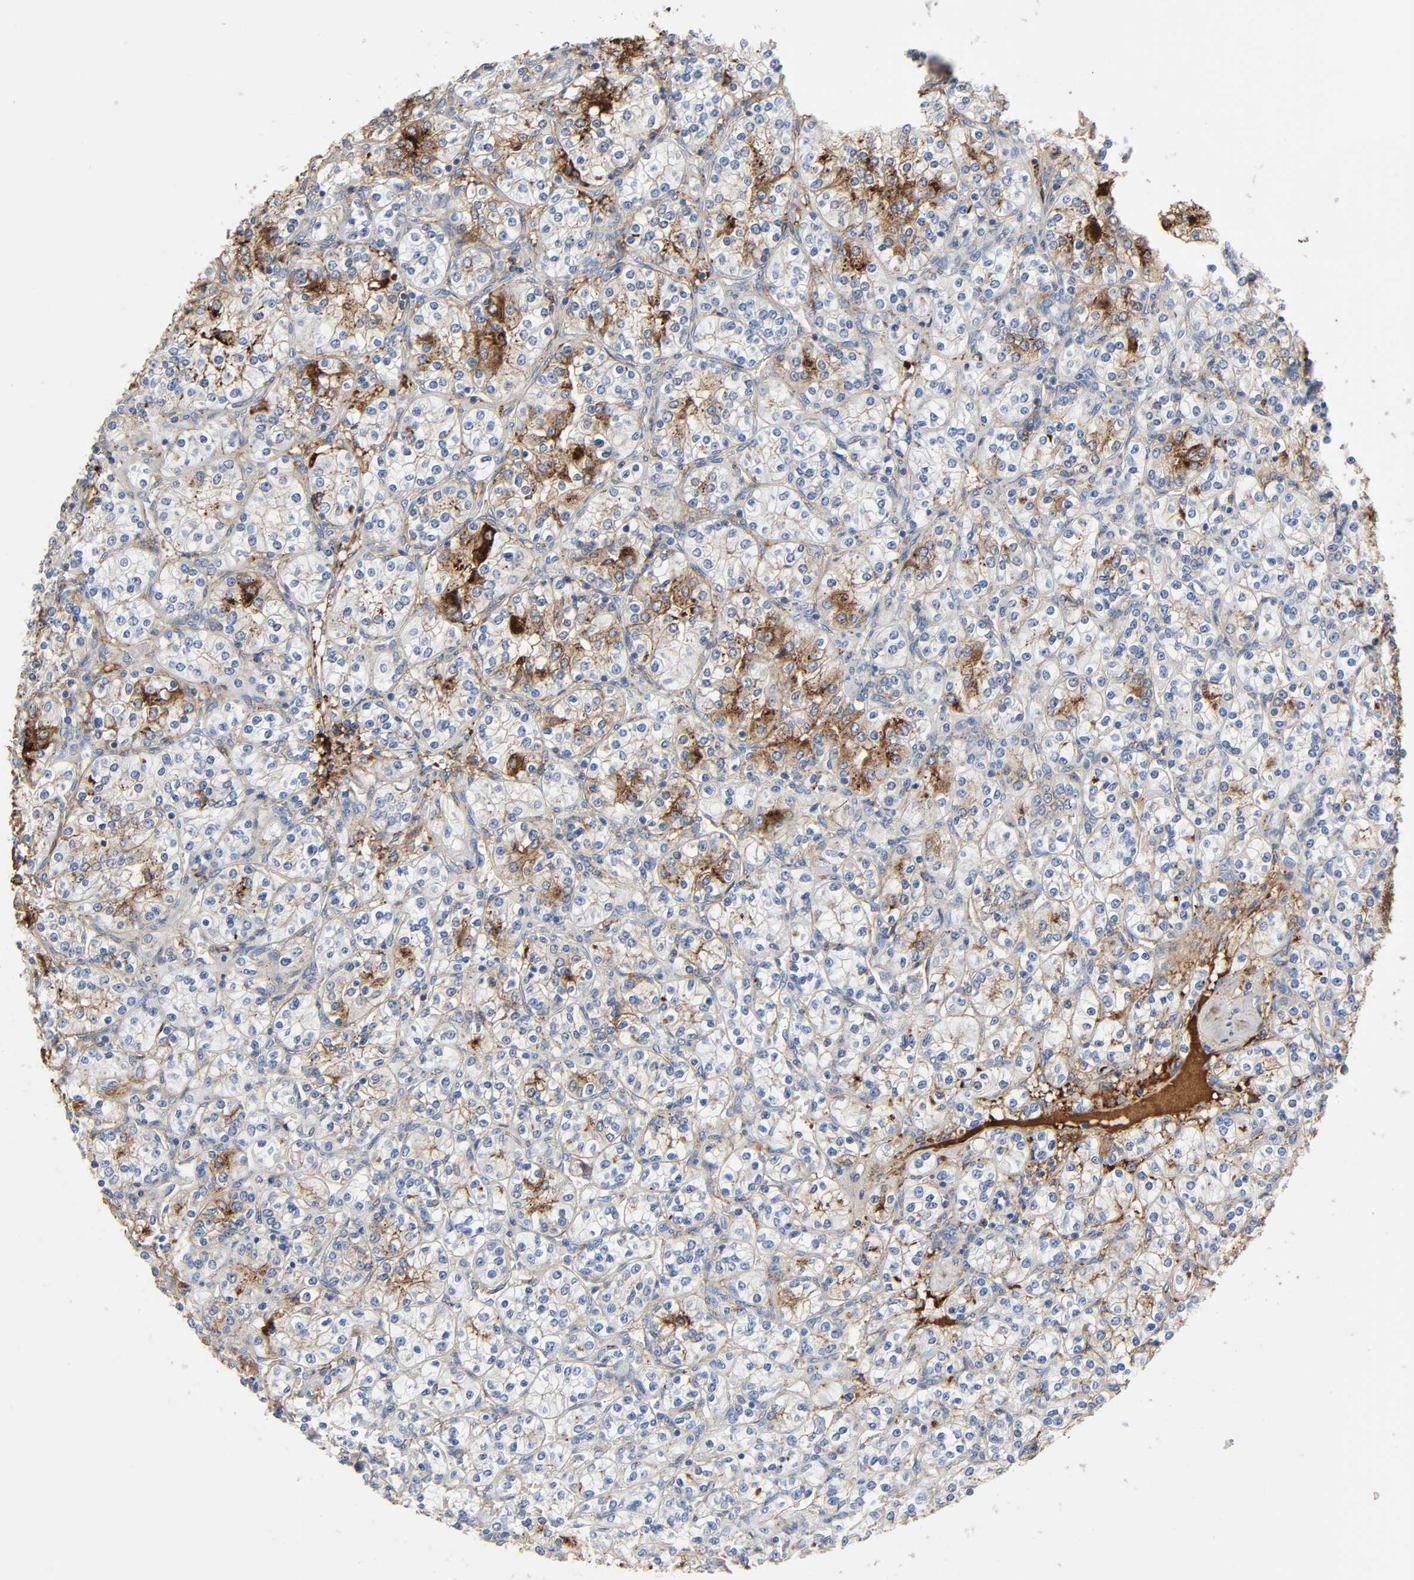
{"staining": {"intensity": "weak", "quantity": "25%-75%", "location": "cytoplasmic/membranous"}, "tissue": "renal cancer", "cell_type": "Tumor cells", "image_type": "cancer", "snomed": [{"axis": "morphology", "description": "Adenocarcinoma, NOS"}, {"axis": "topography", "description": "Kidney"}], "caption": "High-power microscopy captured an immunohistochemistry histopathology image of renal cancer, revealing weak cytoplasmic/membranous positivity in about 25%-75% of tumor cells.", "gene": "C3", "patient": {"sex": "male", "age": 77}}